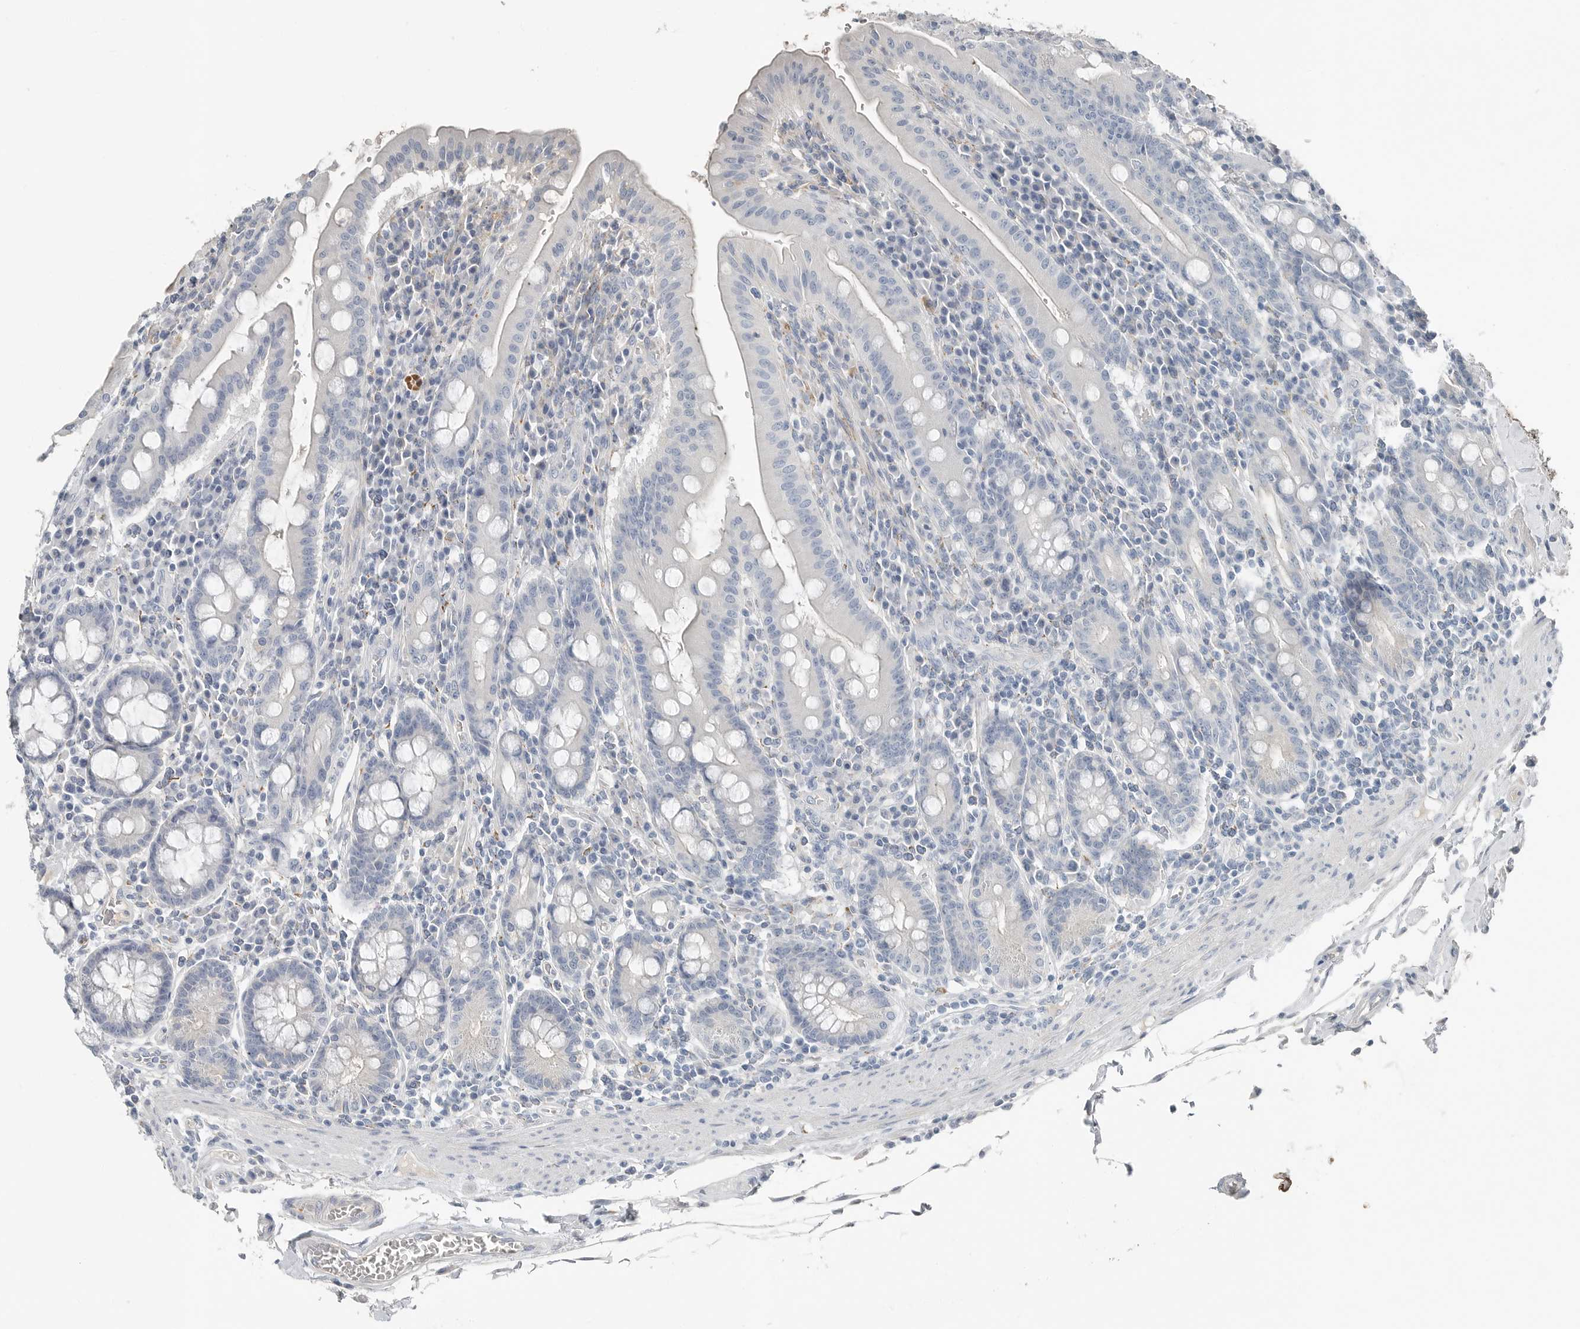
{"staining": {"intensity": "negative", "quantity": "none", "location": "none"}, "tissue": "duodenum", "cell_type": "Glandular cells", "image_type": "normal", "snomed": [{"axis": "morphology", "description": "Normal tissue, NOS"}, {"axis": "morphology", "description": "Adenocarcinoma, NOS"}, {"axis": "topography", "description": "Pancreas"}, {"axis": "topography", "description": "Duodenum"}], "caption": "Protein analysis of unremarkable duodenum shows no significant positivity in glandular cells.", "gene": "SERPINB7", "patient": {"sex": "male", "age": 50}}